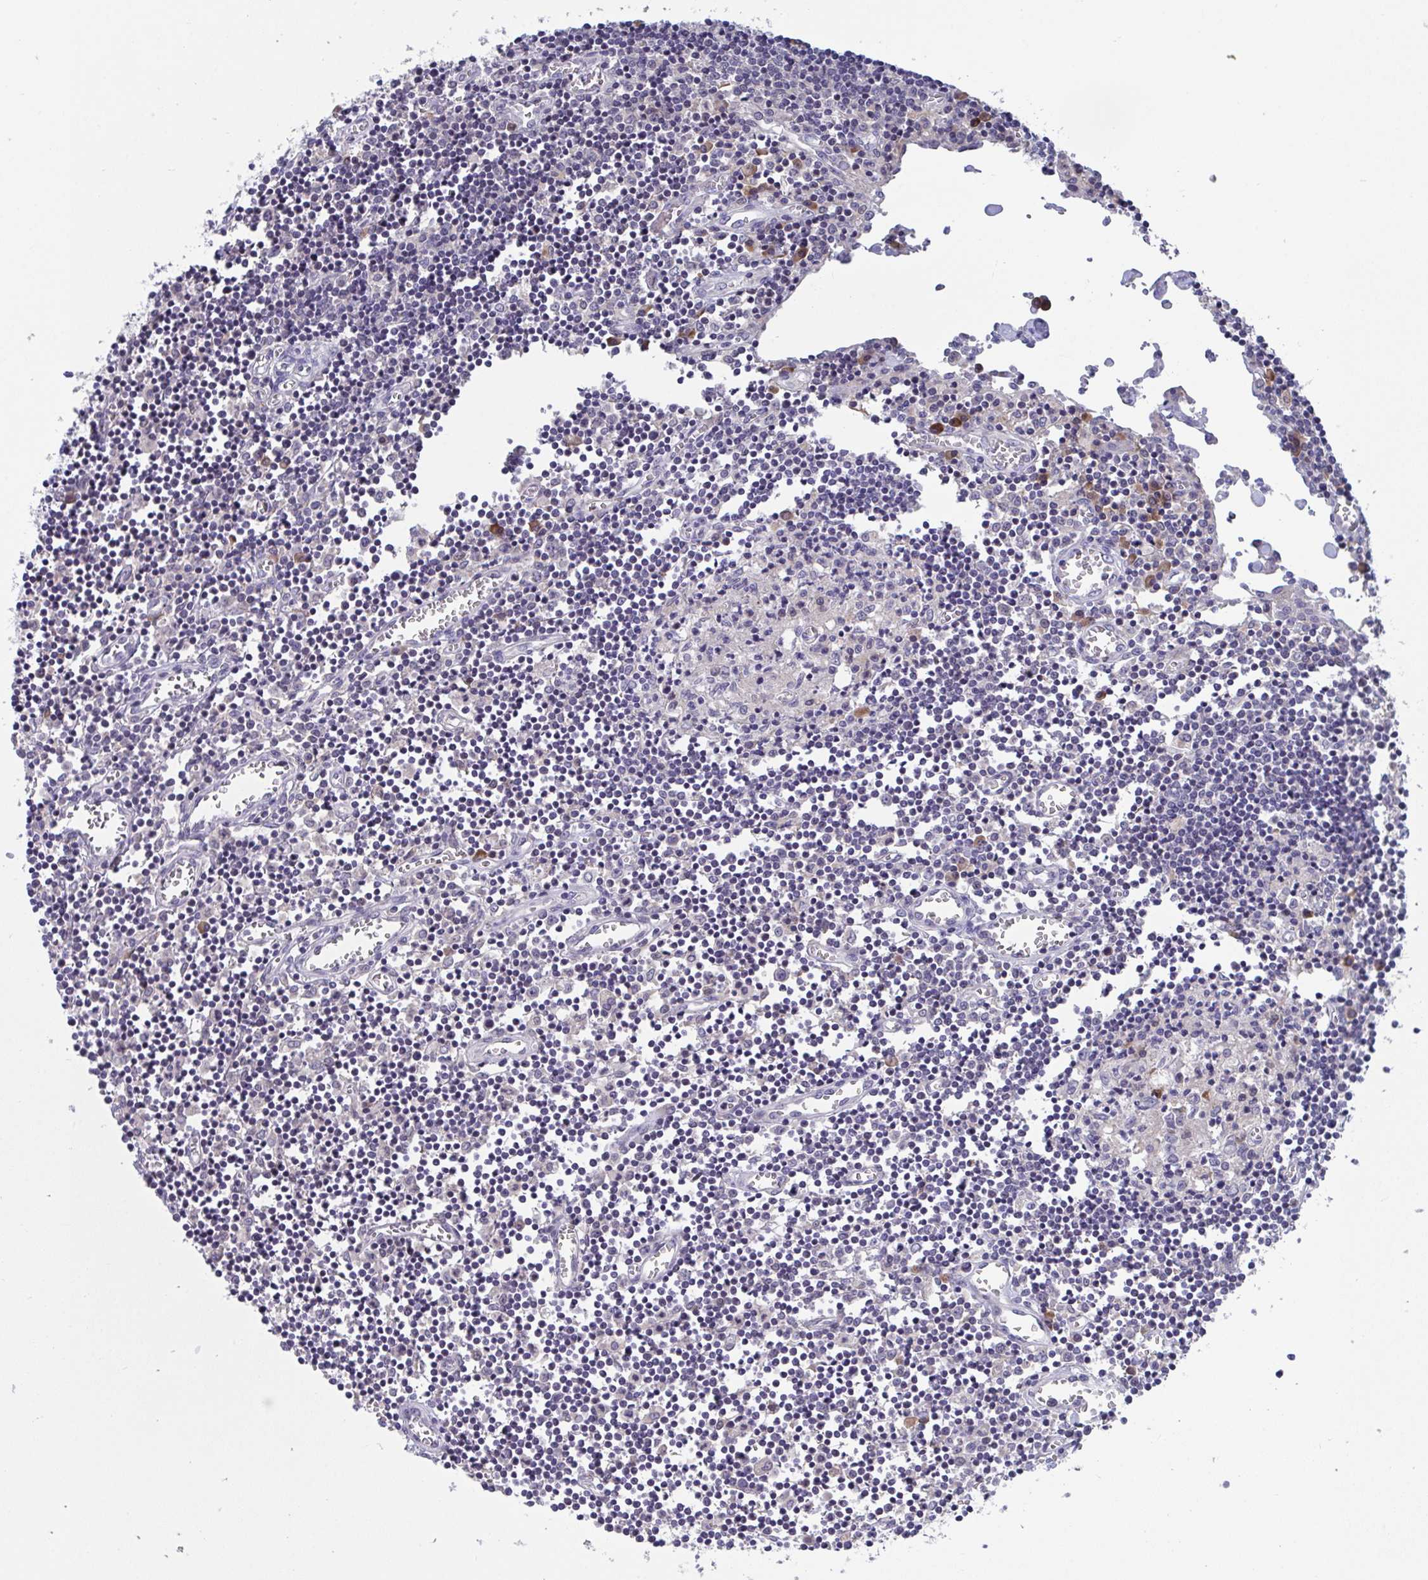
{"staining": {"intensity": "negative", "quantity": "none", "location": "none"}, "tissue": "lymph node", "cell_type": "Germinal center cells", "image_type": "normal", "snomed": [{"axis": "morphology", "description": "Normal tissue, NOS"}, {"axis": "topography", "description": "Lymph node"}], "caption": "This photomicrograph is of benign lymph node stained with immunohistochemistry to label a protein in brown with the nuclei are counter-stained blue. There is no staining in germinal center cells.", "gene": "SUSD4", "patient": {"sex": "male", "age": 66}}